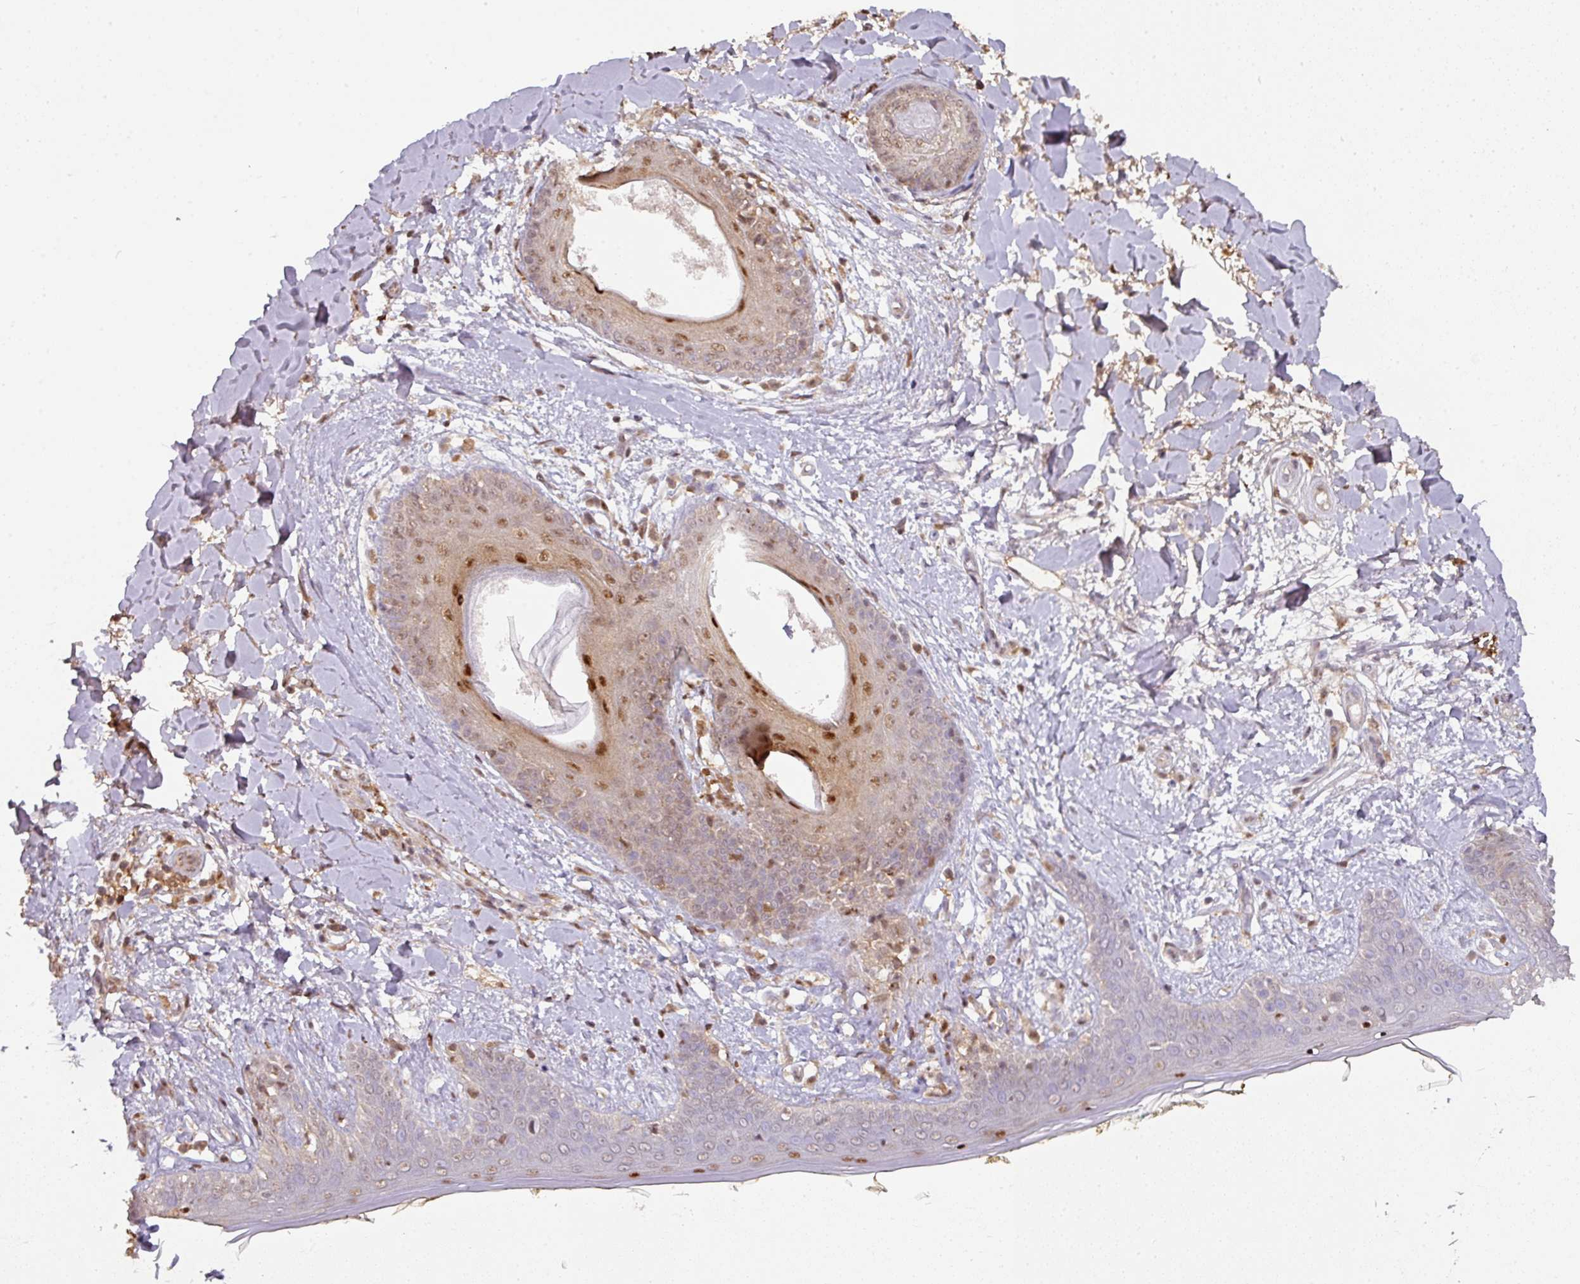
{"staining": {"intensity": "negative", "quantity": "none", "location": "none"}, "tissue": "skin", "cell_type": "Fibroblasts", "image_type": "normal", "snomed": [{"axis": "morphology", "description": "Normal tissue, NOS"}, {"axis": "topography", "description": "Skin"}], "caption": "This is a micrograph of IHC staining of benign skin, which shows no positivity in fibroblasts. (DAB IHC visualized using brightfield microscopy, high magnification).", "gene": "RANBP9", "patient": {"sex": "female", "age": 34}}